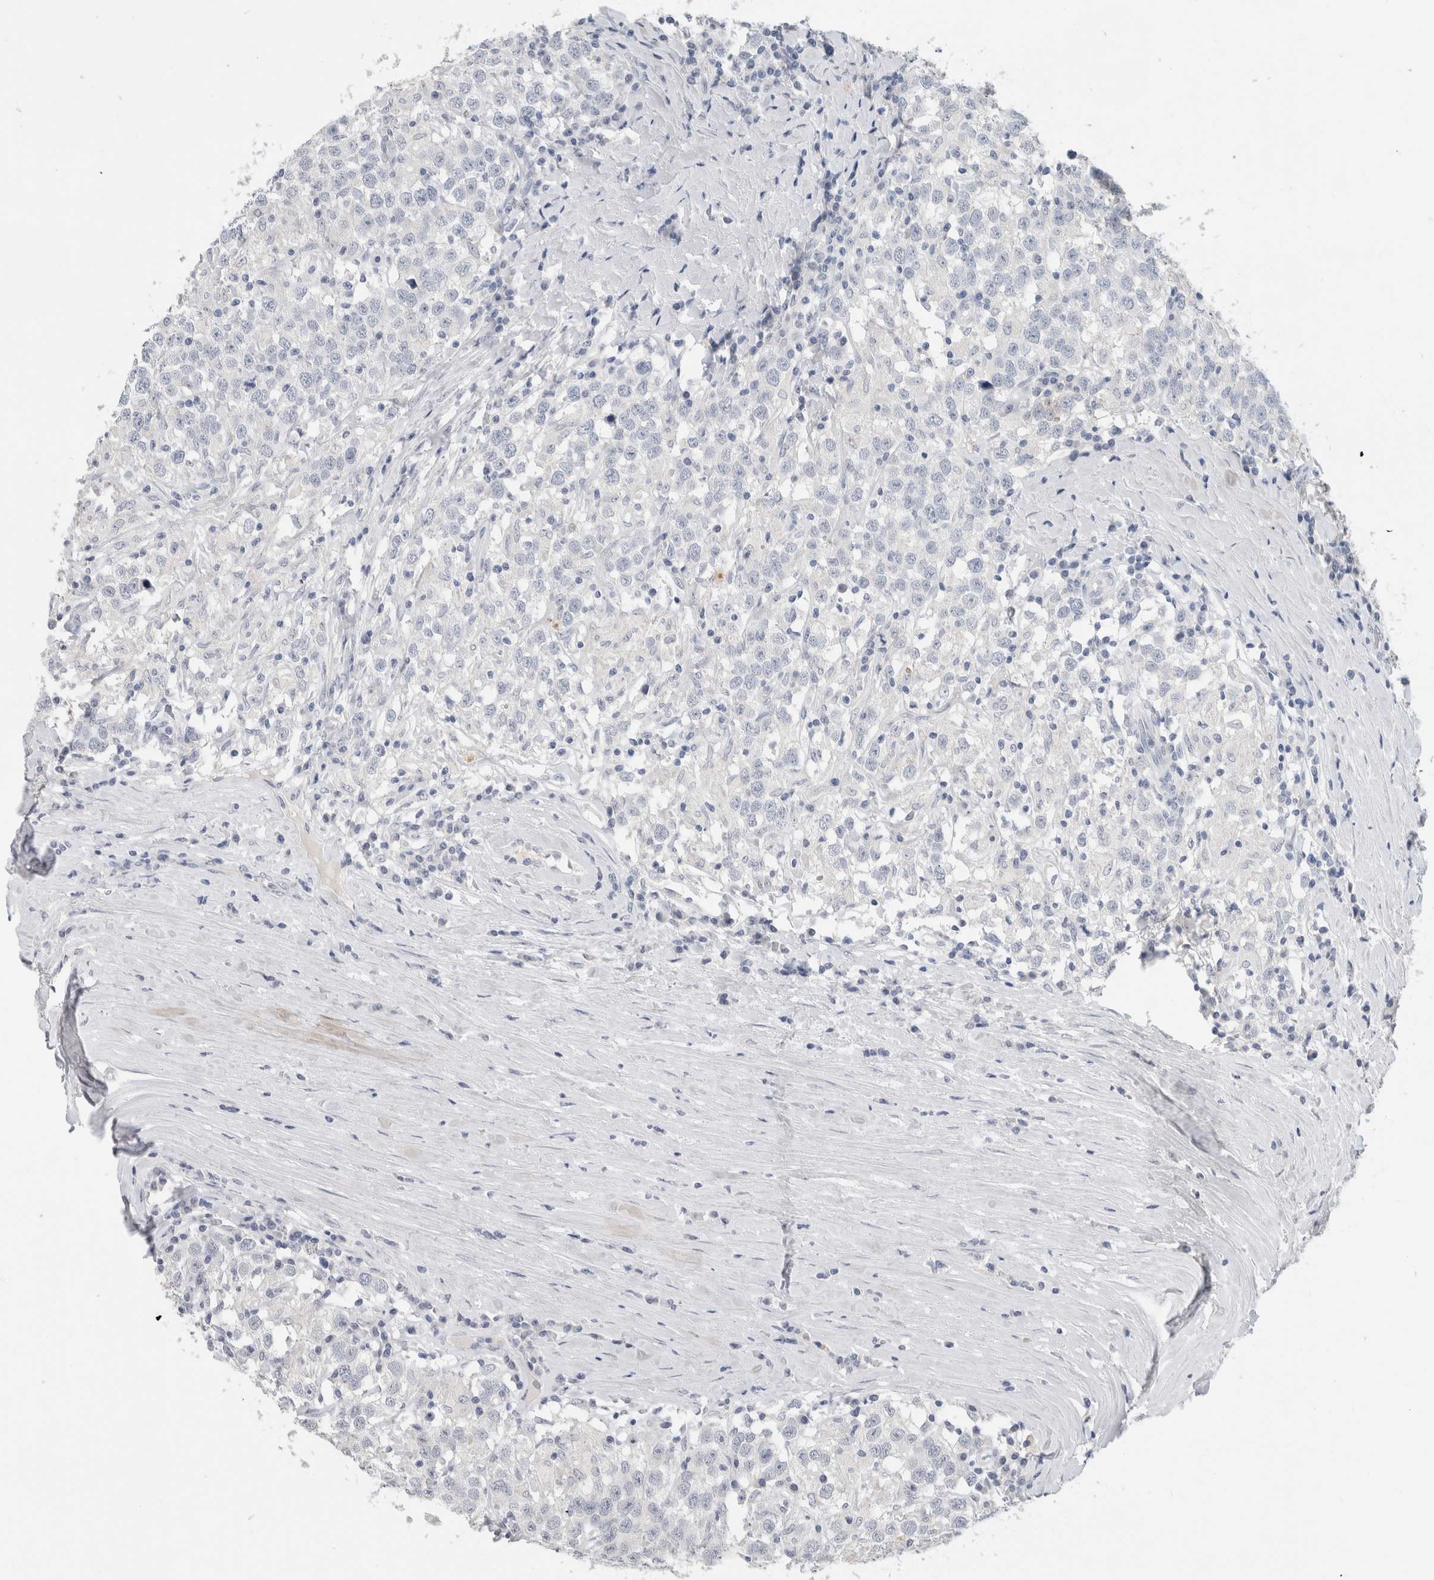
{"staining": {"intensity": "negative", "quantity": "none", "location": "none"}, "tissue": "testis cancer", "cell_type": "Tumor cells", "image_type": "cancer", "snomed": [{"axis": "morphology", "description": "Seminoma, NOS"}, {"axis": "topography", "description": "Testis"}], "caption": "DAB (3,3'-diaminobenzidine) immunohistochemical staining of human seminoma (testis) demonstrates no significant expression in tumor cells.", "gene": "BCAN", "patient": {"sex": "male", "age": 41}}